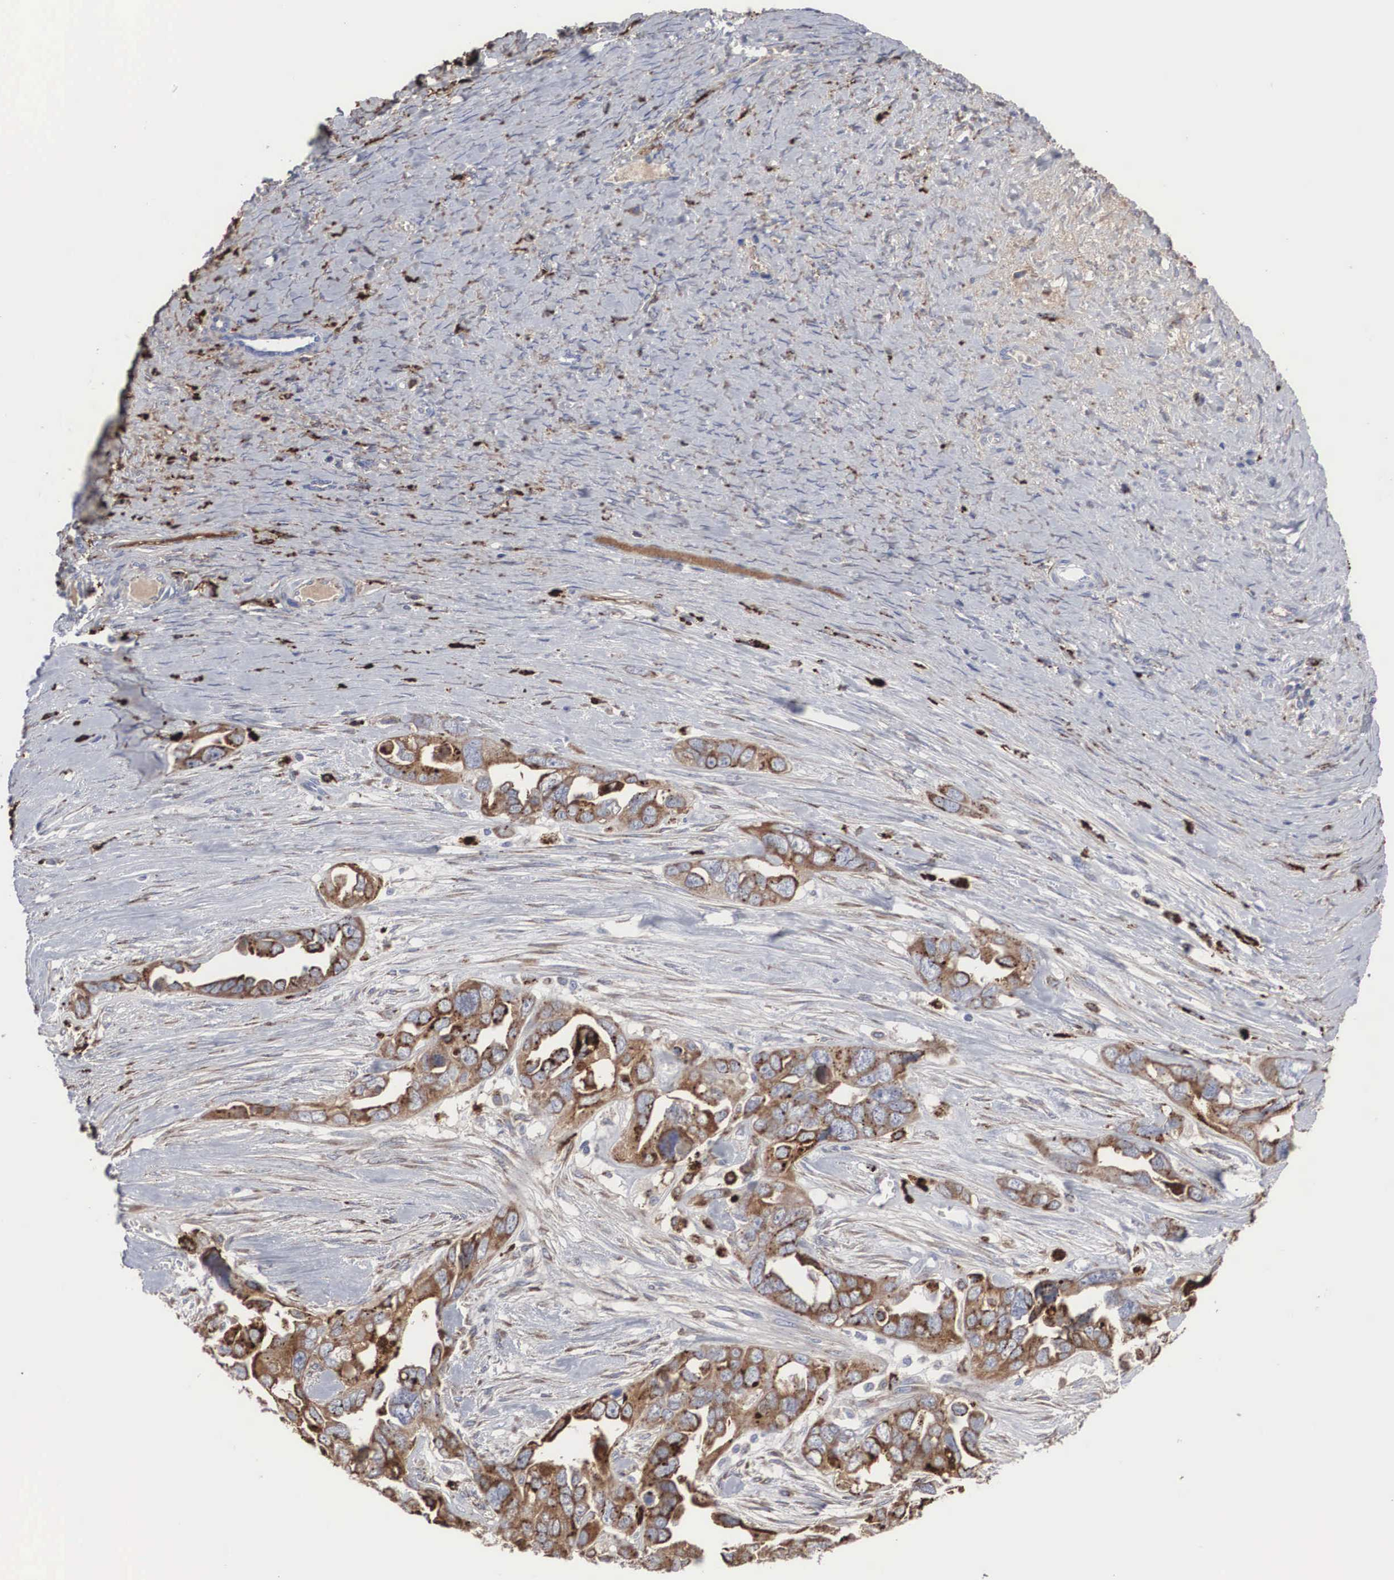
{"staining": {"intensity": "moderate", "quantity": ">75%", "location": "cytoplasmic/membranous"}, "tissue": "ovarian cancer", "cell_type": "Tumor cells", "image_type": "cancer", "snomed": [{"axis": "morphology", "description": "Cystadenocarcinoma, serous, NOS"}, {"axis": "topography", "description": "Ovary"}], "caption": "Immunohistochemical staining of human ovarian serous cystadenocarcinoma demonstrates medium levels of moderate cytoplasmic/membranous expression in approximately >75% of tumor cells.", "gene": "LGALS3BP", "patient": {"sex": "female", "age": 63}}